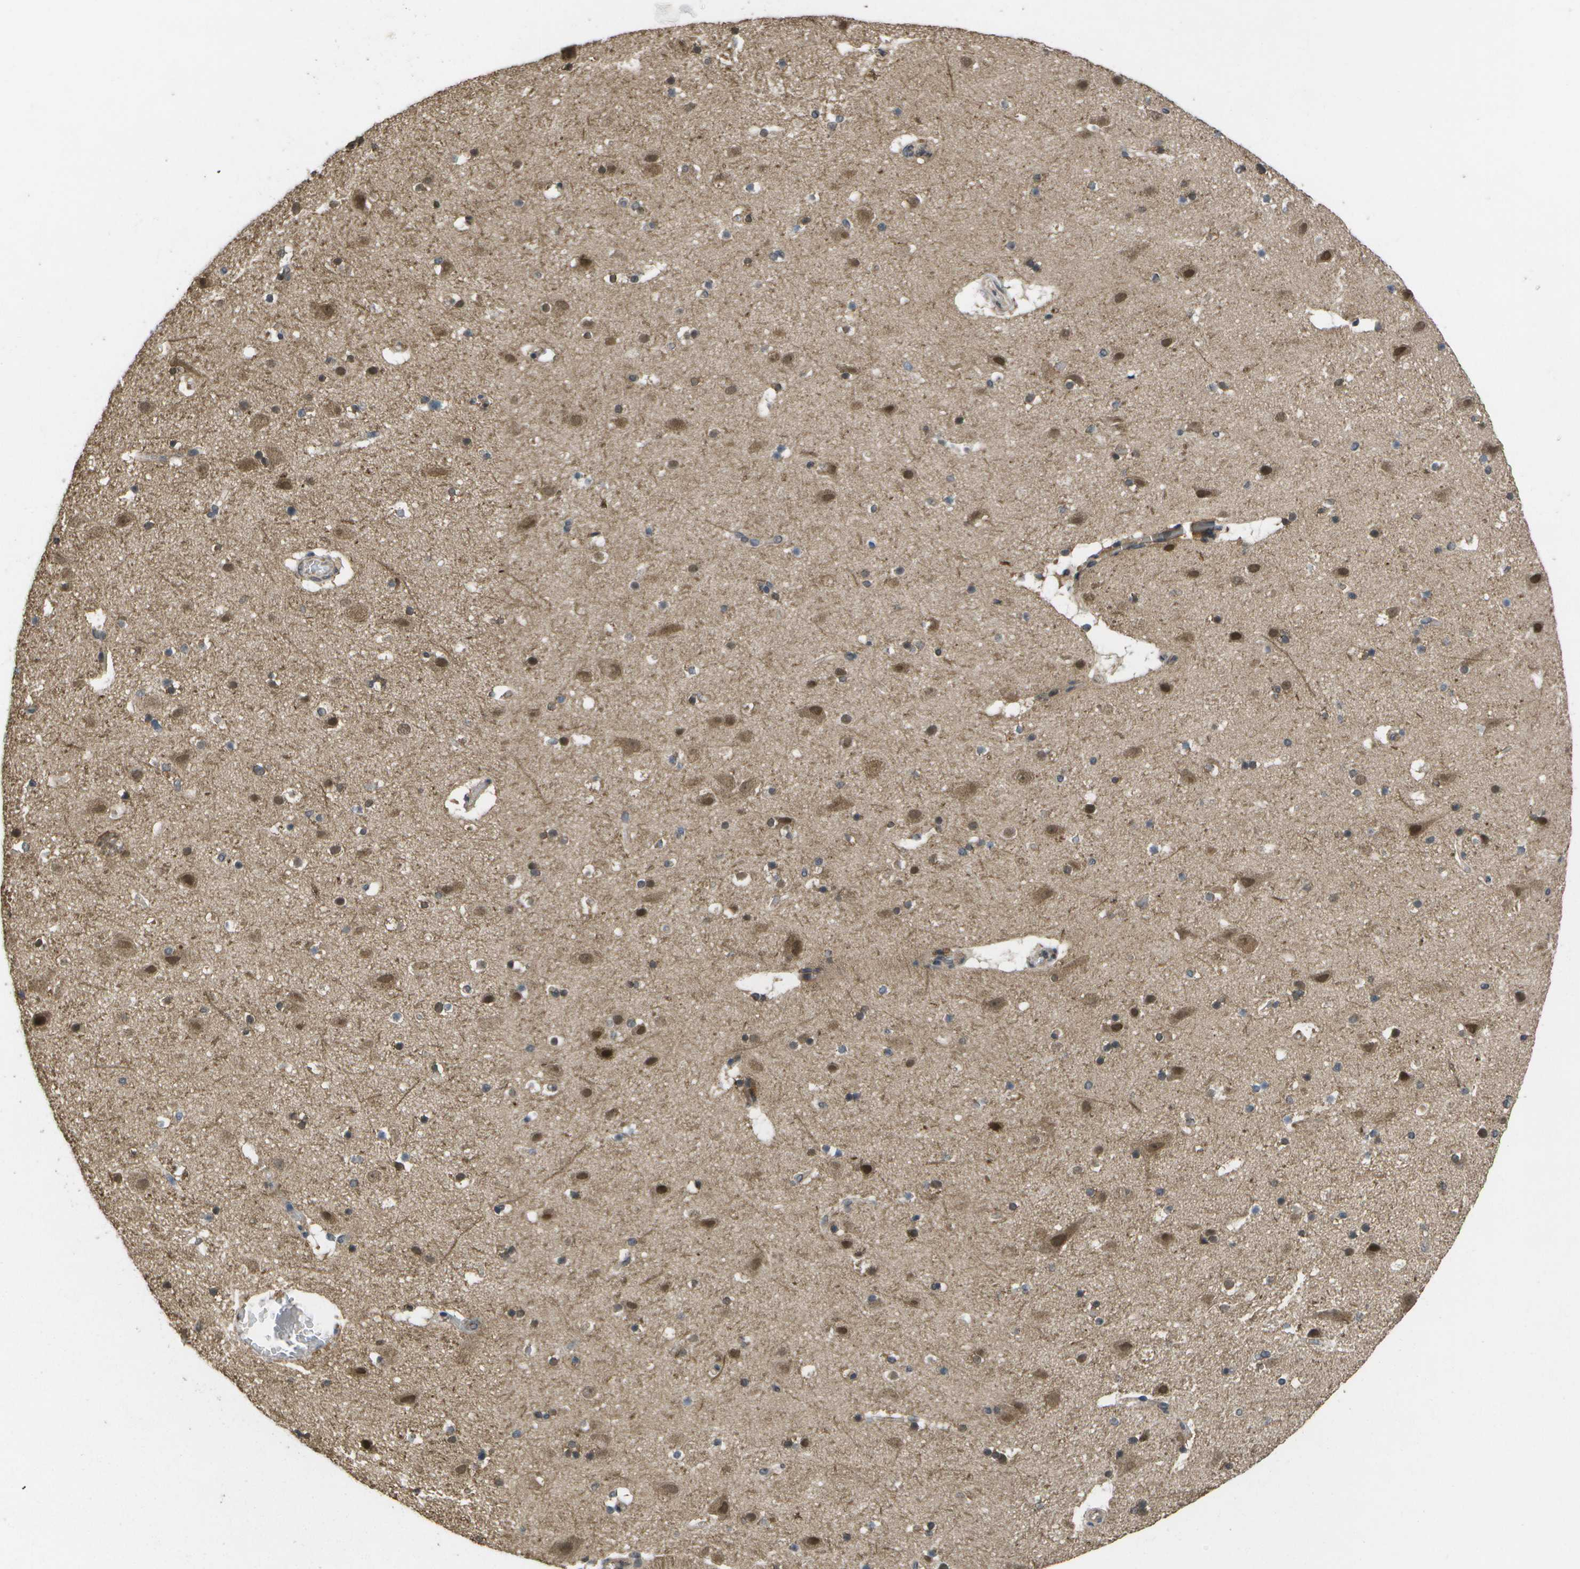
{"staining": {"intensity": "moderate", "quantity": ">75%", "location": "cytoplasmic/membranous"}, "tissue": "cerebral cortex", "cell_type": "Endothelial cells", "image_type": "normal", "snomed": [{"axis": "morphology", "description": "Normal tissue, NOS"}, {"axis": "topography", "description": "Cerebral cortex"}], "caption": "IHC histopathology image of unremarkable cerebral cortex stained for a protein (brown), which shows medium levels of moderate cytoplasmic/membranous positivity in approximately >75% of endothelial cells.", "gene": "ALAS1", "patient": {"sex": "male", "age": 45}}